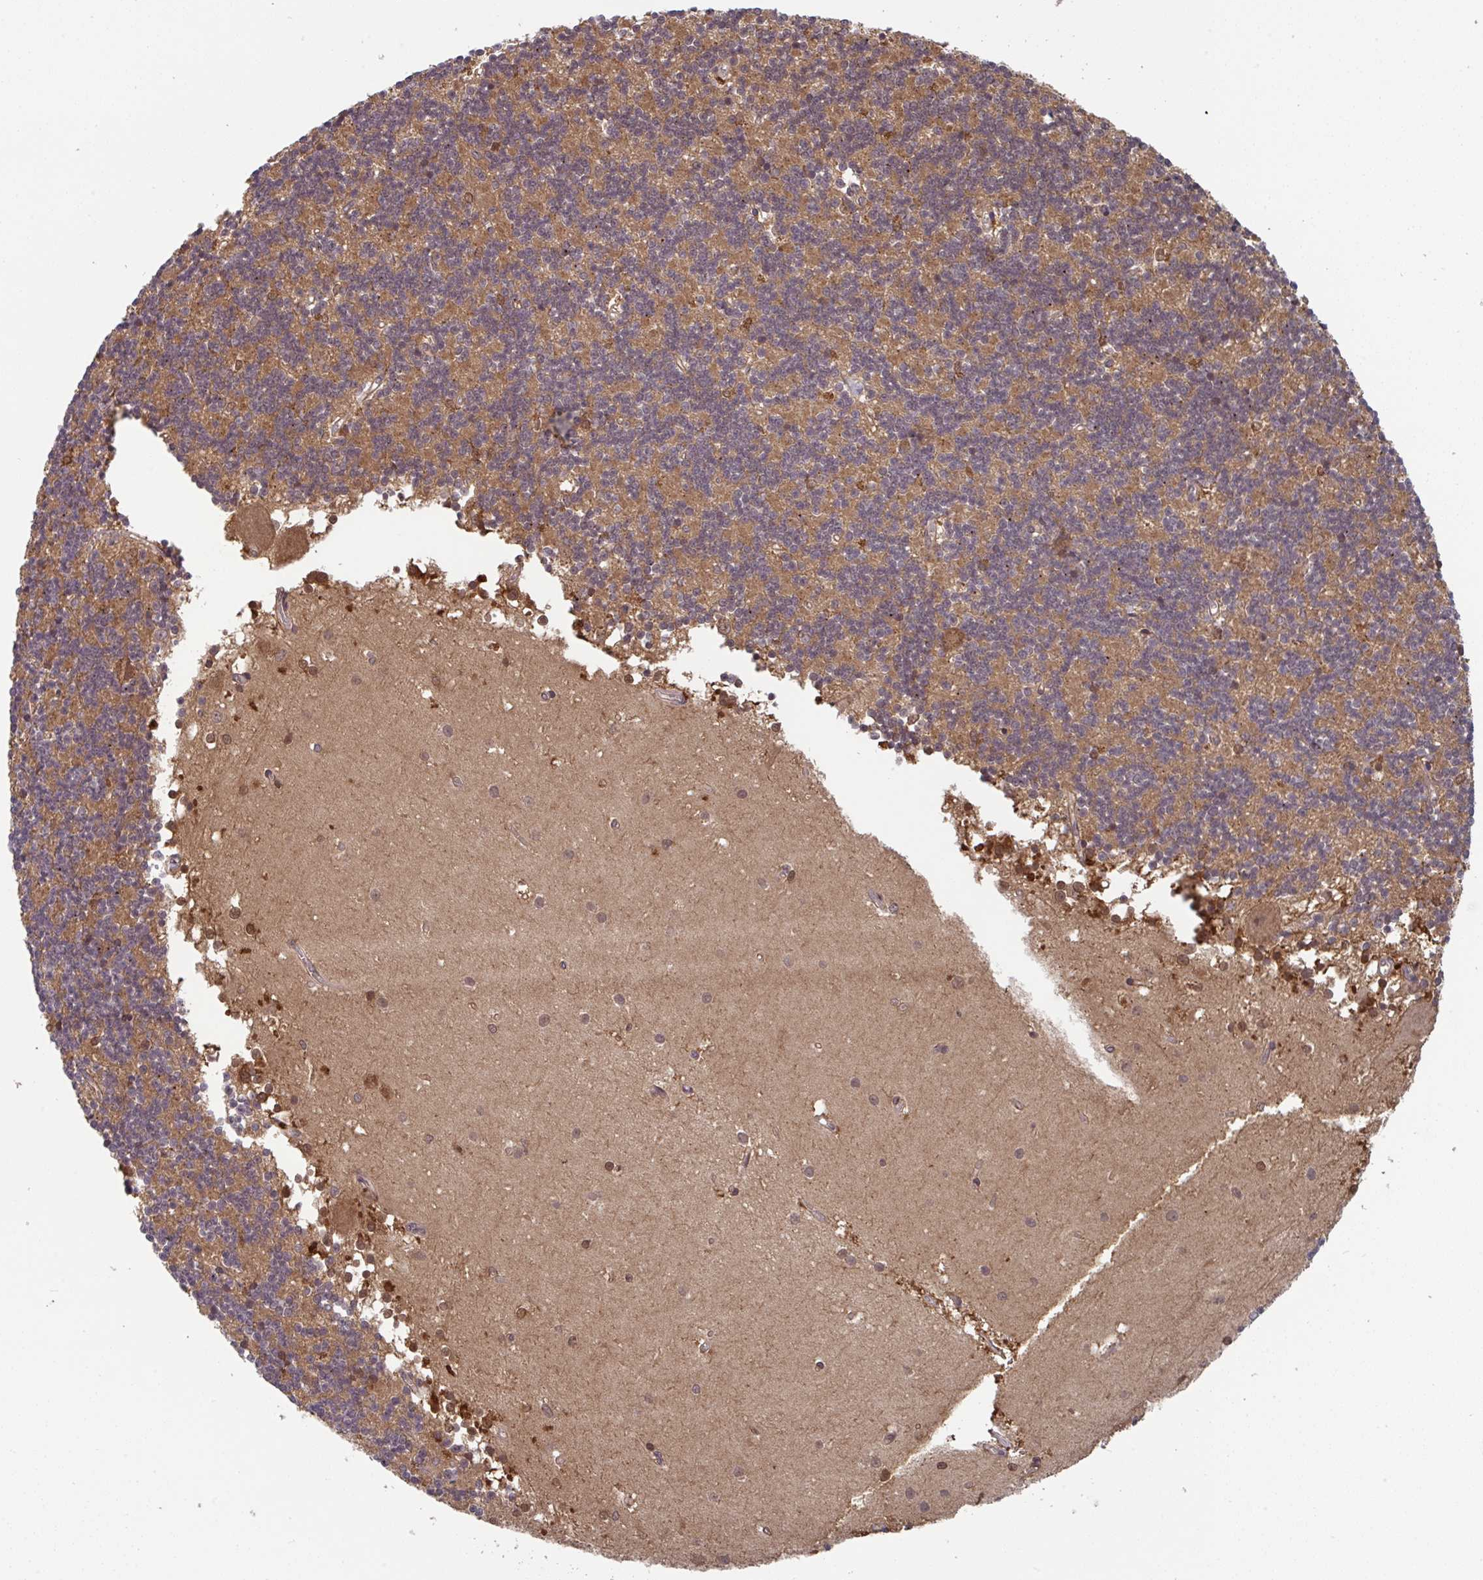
{"staining": {"intensity": "moderate", "quantity": "25%-75%", "location": "cytoplasmic/membranous"}, "tissue": "cerebellum", "cell_type": "Cells in granular layer", "image_type": "normal", "snomed": [{"axis": "morphology", "description": "Normal tissue, NOS"}, {"axis": "topography", "description": "Cerebellum"}], "caption": "Immunohistochemical staining of unremarkable cerebellum exhibits medium levels of moderate cytoplasmic/membranous positivity in about 25%-75% of cells in granular layer.", "gene": "TIGAR", "patient": {"sex": "male", "age": 54}}